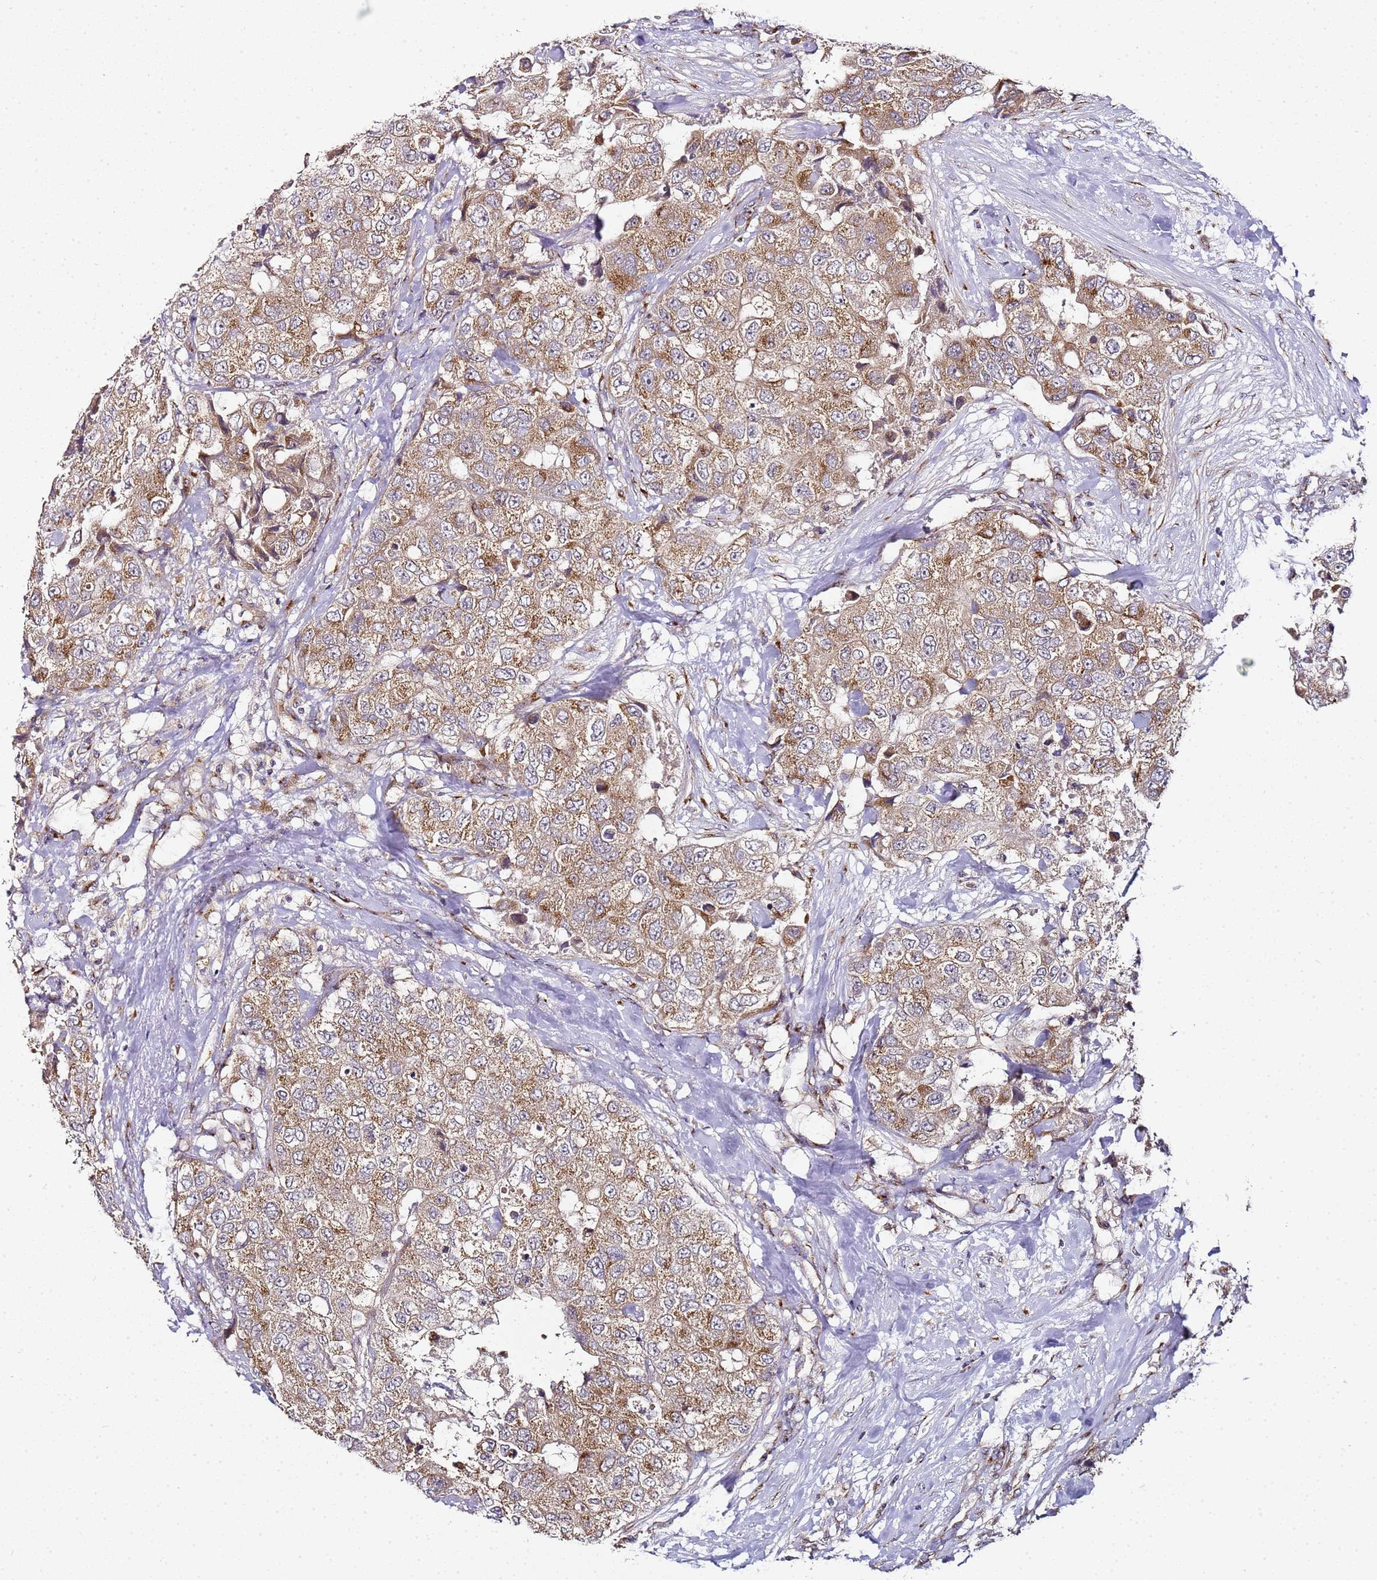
{"staining": {"intensity": "moderate", "quantity": ">75%", "location": "cytoplasmic/membranous"}, "tissue": "breast cancer", "cell_type": "Tumor cells", "image_type": "cancer", "snomed": [{"axis": "morphology", "description": "Duct carcinoma"}, {"axis": "topography", "description": "Breast"}], "caption": "The micrograph shows immunohistochemical staining of breast cancer (infiltrating ductal carcinoma). There is moderate cytoplasmic/membranous expression is seen in approximately >75% of tumor cells.", "gene": "MRPL49", "patient": {"sex": "female", "age": 62}}